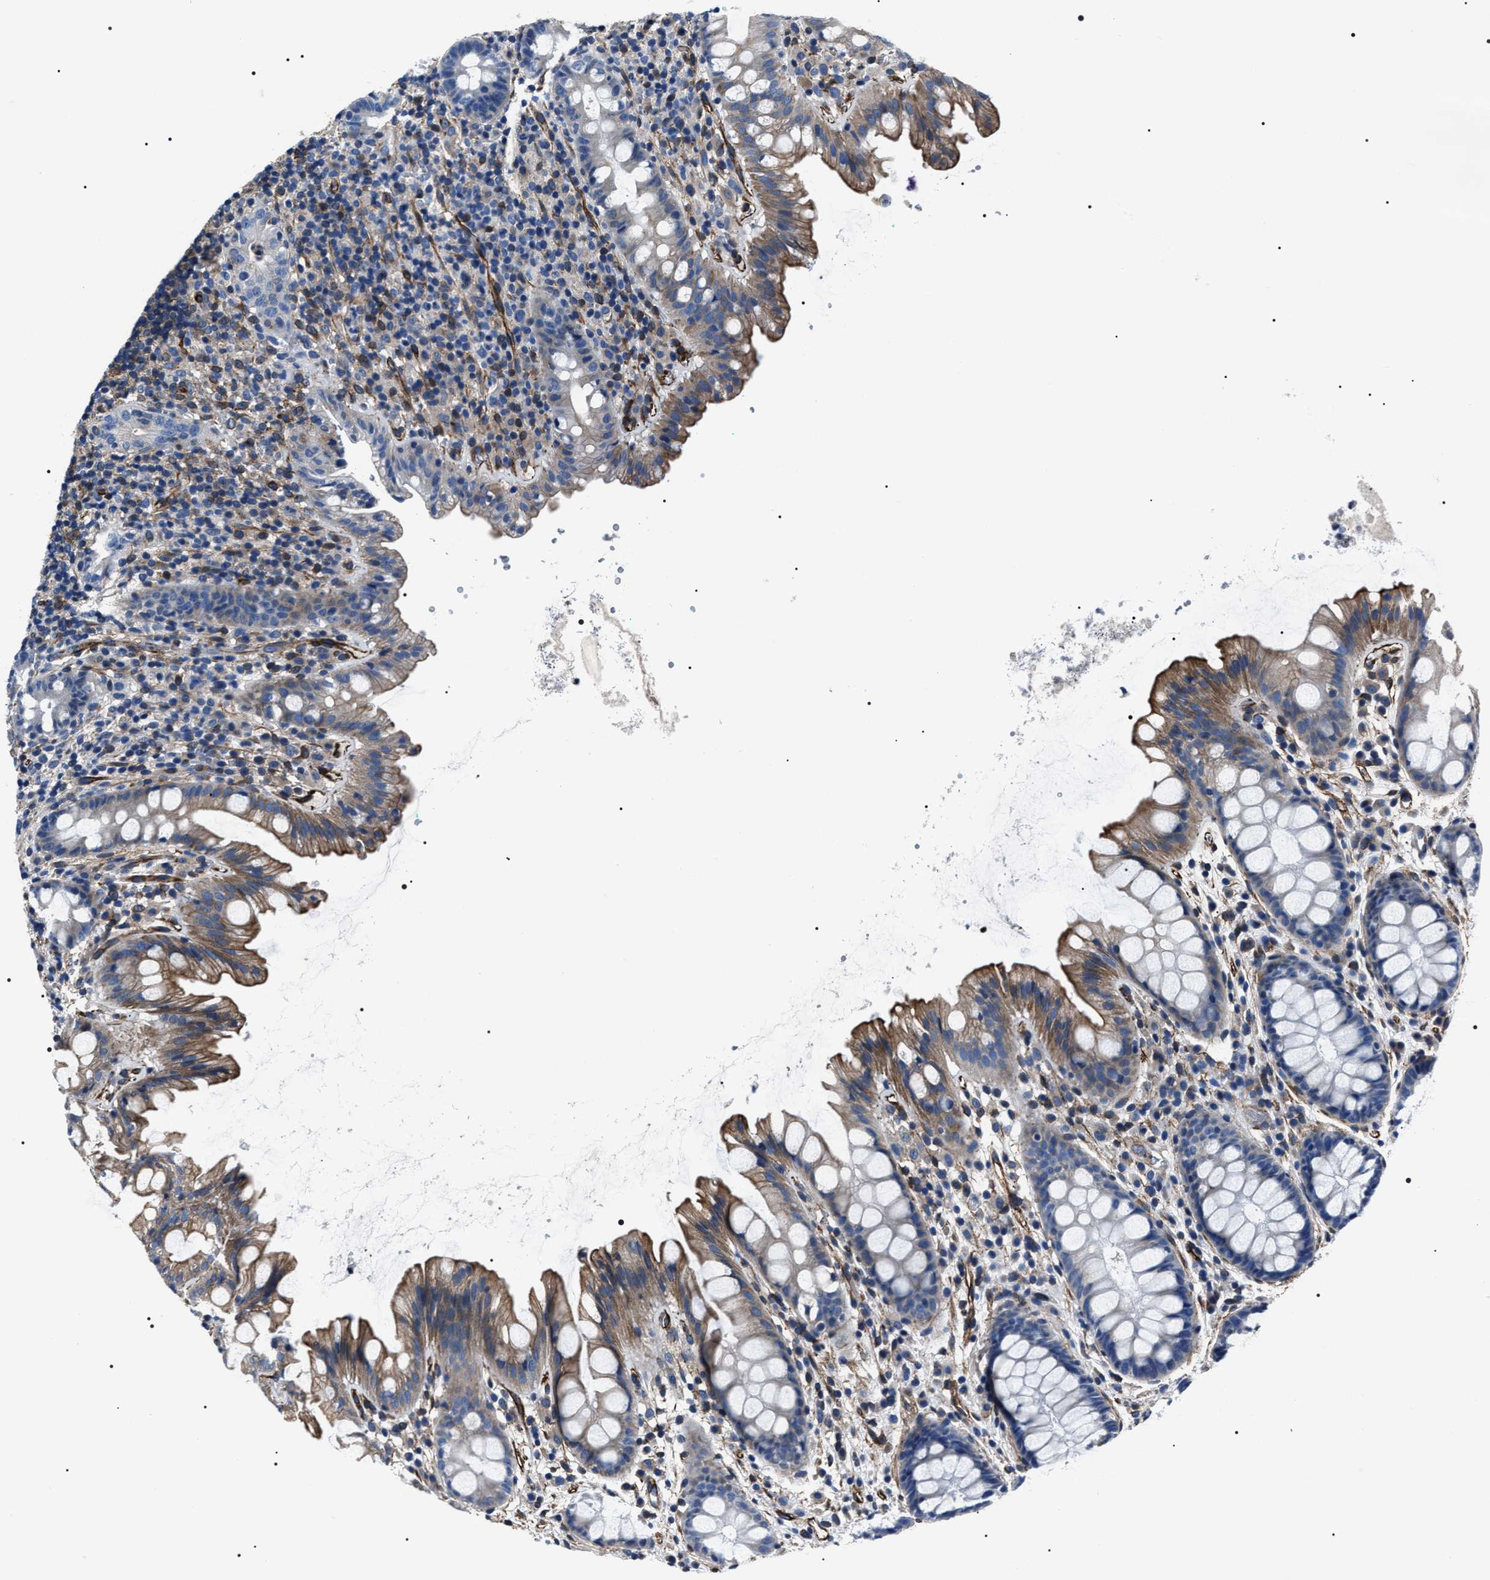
{"staining": {"intensity": "moderate", "quantity": "<25%", "location": "cytoplasmic/membranous"}, "tissue": "rectum", "cell_type": "Glandular cells", "image_type": "normal", "snomed": [{"axis": "morphology", "description": "Normal tissue, NOS"}, {"axis": "topography", "description": "Rectum"}], "caption": "This image exhibits unremarkable rectum stained with IHC to label a protein in brown. The cytoplasmic/membranous of glandular cells show moderate positivity for the protein. Nuclei are counter-stained blue.", "gene": "BAG2", "patient": {"sex": "female", "age": 65}}